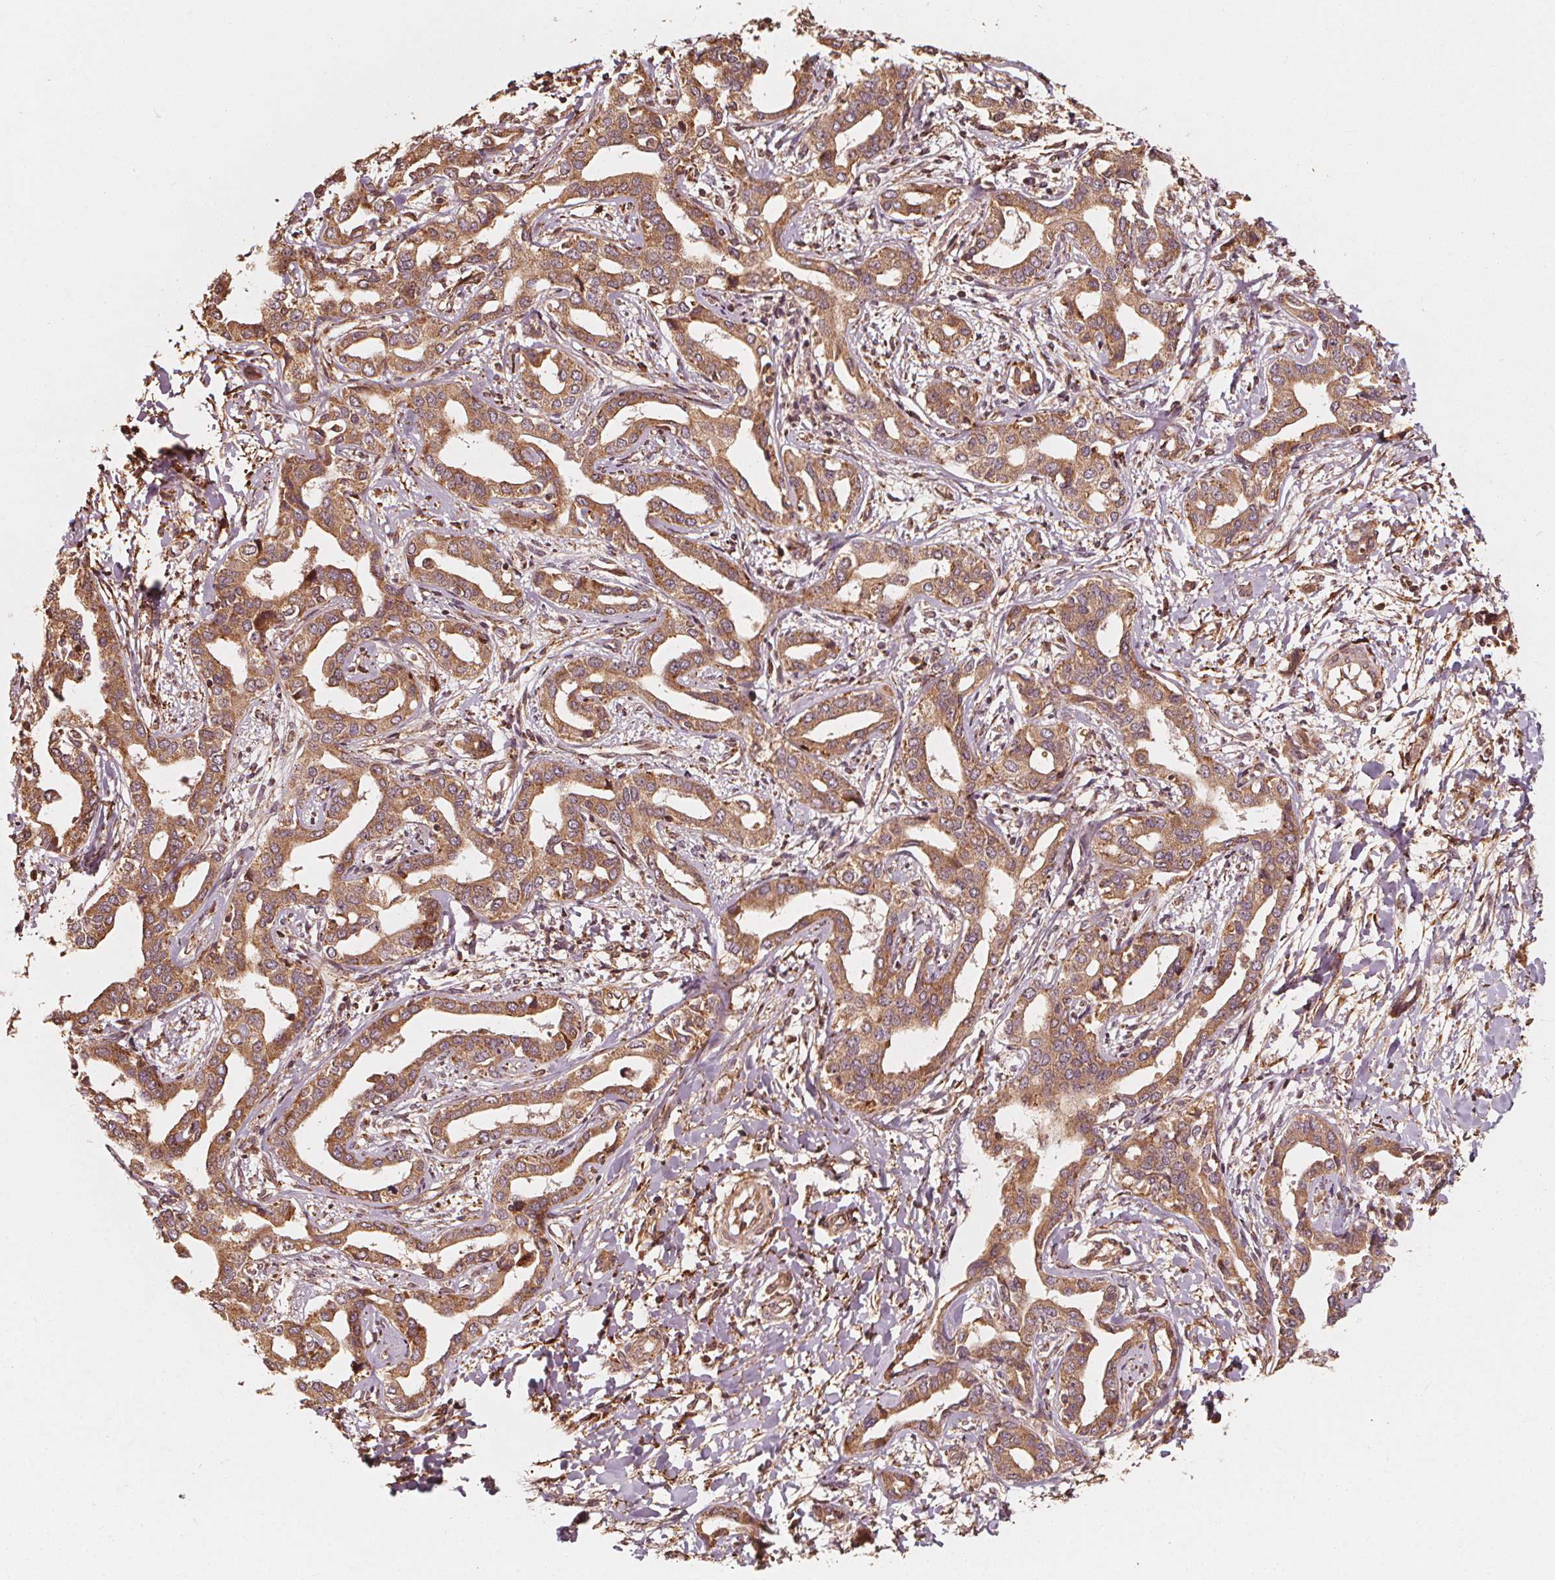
{"staining": {"intensity": "moderate", "quantity": ">75%", "location": "cytoplasmic/membranous"}, "tissue": "liver cancer", "cell_type": "Tumor cells", "image_type": "cancer", "snomed": [{"axis": "morphology", "description": "Cholangiocarcinoma"}, {"axis": "topography", "description": "Liver"}], "caption": "IHC (DAB) staining of liver cancer (cholangiocarcinoma) shows moderate cytoplasmic/membranous protein staining in approximately >75% of tumor cells.", "gene": "NPC1", "patient": {"sex": "male", "age": 59}}